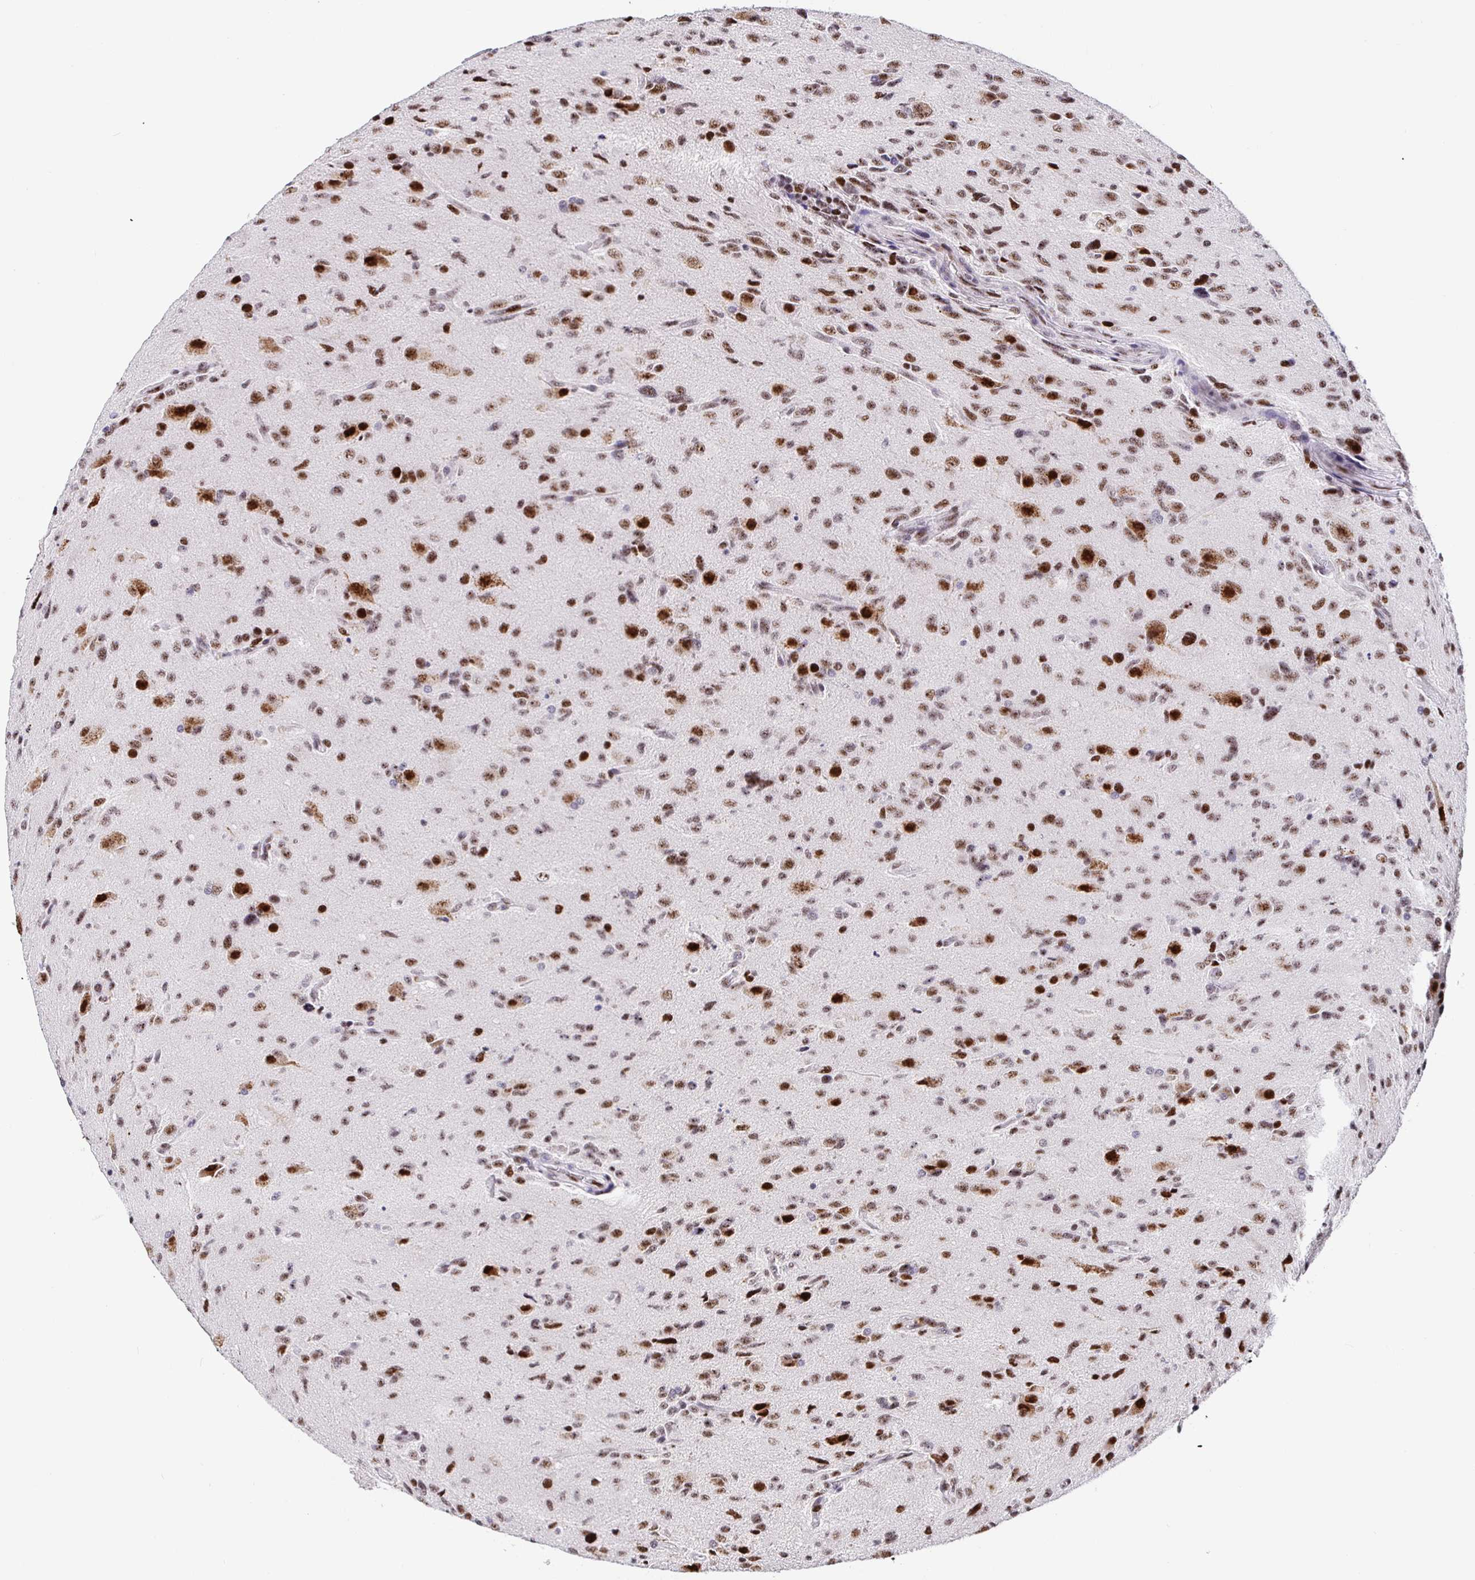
{"staining": {"intensity": "moderate", "quantity": ">75%", "location": "nuclear"}, "tissue": "glioma", "cell_type": "Tumor cells", "image_type": "cancer", "snomed": [{"axis": "morphology", "description": "Glioma, malignant, High grade"}, {"axis": "topography", "description": "Brain"}], "caption": "Human glioma stained with a brown dye exhibits moderate nuclear positive expression in about >75% of tumor cells.", "gene": "SETD5", "patient": {"sex": "male", "age": 68}}